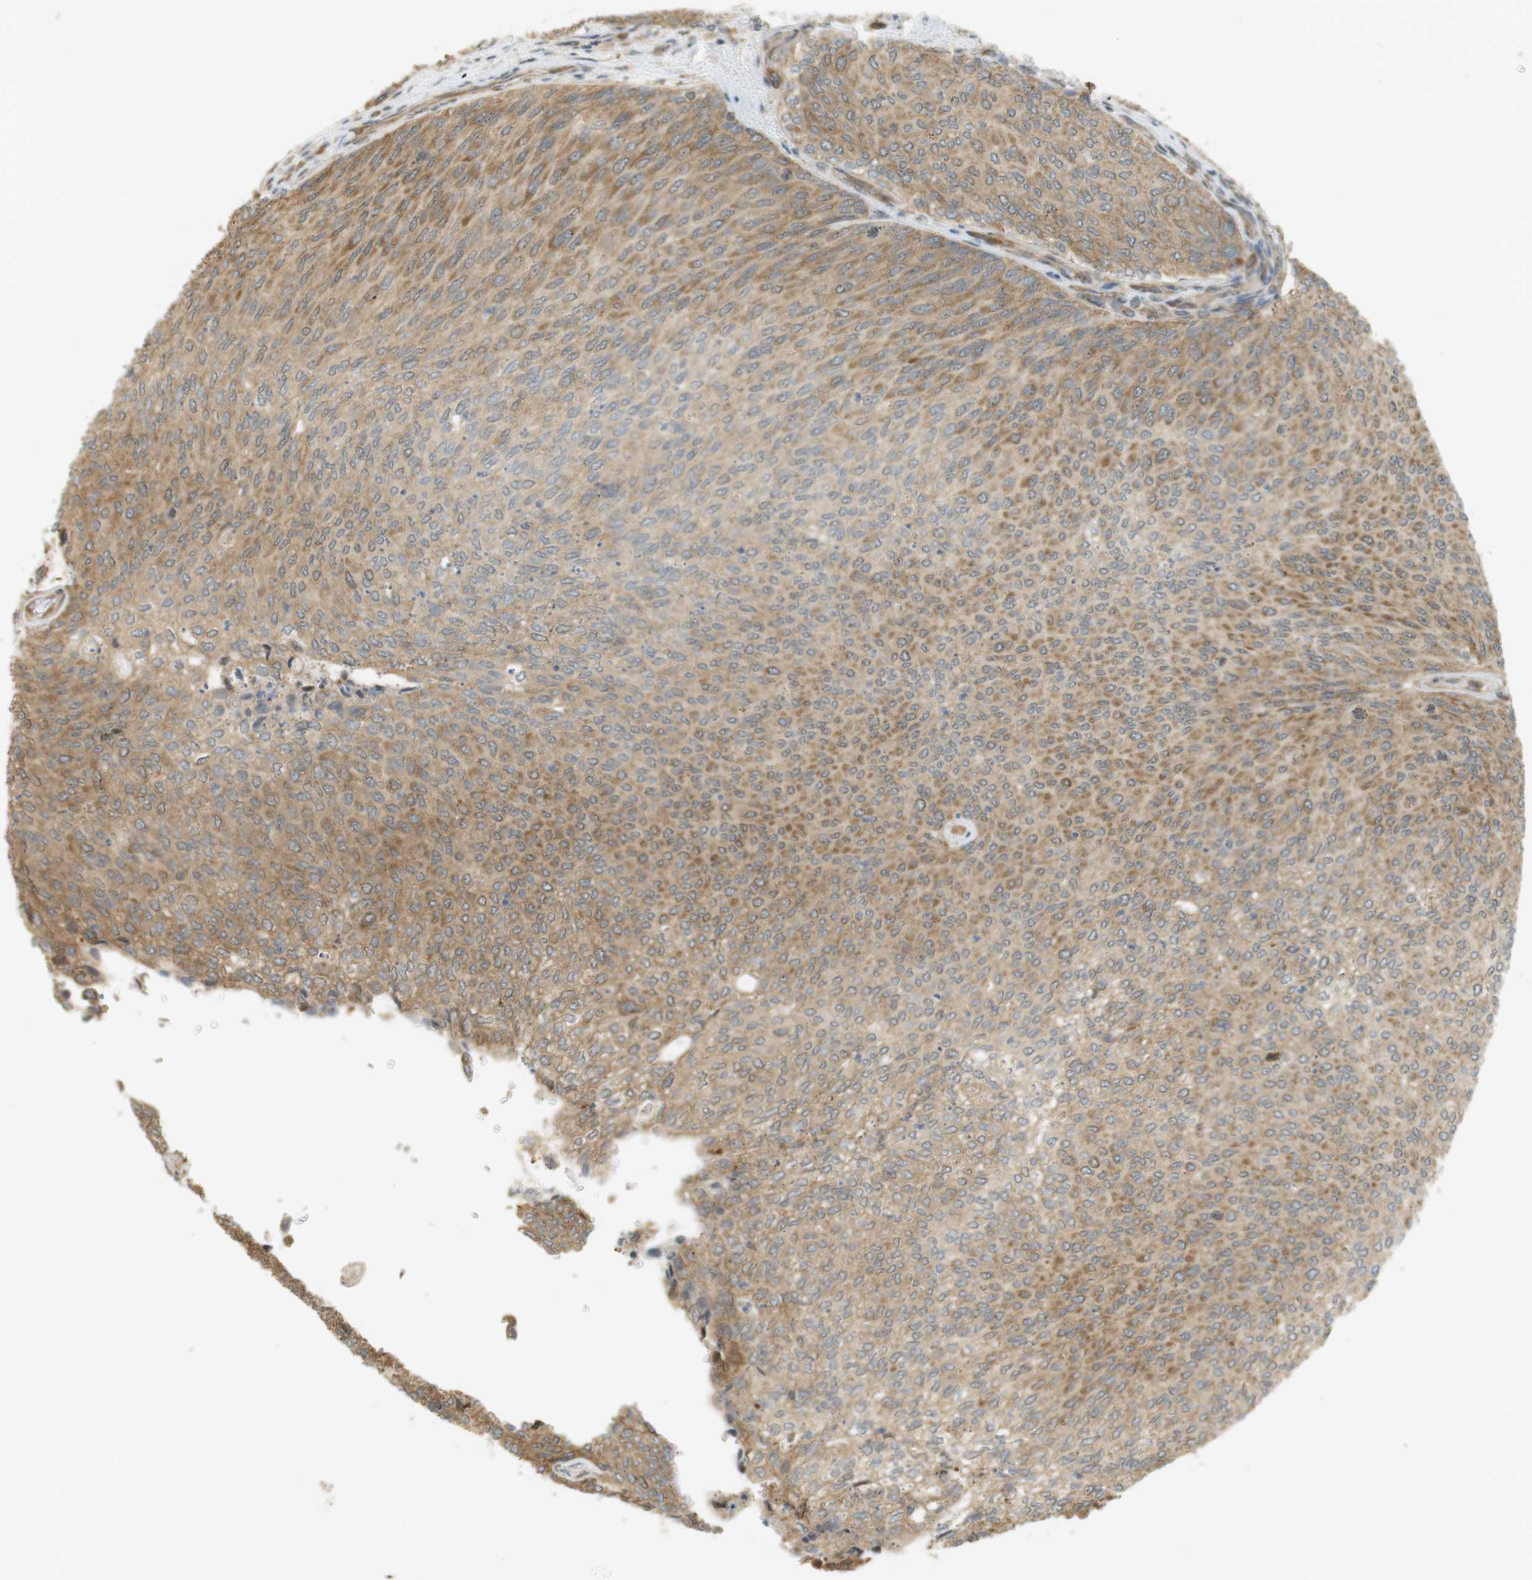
{"staining": {"intensity": "moderate", "quantity": ">75%", "location": "cytoplasmic/membranous"}, "tissue": "urothelial cancer", "cell_type": "Tumor cells", "image_type": "cancer", "snomed": [{"axis": "morphology", "description": "Urothelial carcinoma, Low grade"}, {"axis": "topography", "description": "Urinary bladder"}], "caption": "Urothelial cancer tissue exhibits moderate cytoplasmic/membranous expression in about >75% of tumor cells, visualized by immunohistochemistry. The protein of interest is stained brown, and the nuclei are stained in blue (DAB (3,3'-diaminobenzidine) IHC with brightfield microscopy, high magnification).", "gene": "PA2G4", "patient": {"sex": "female", "age": 79}}